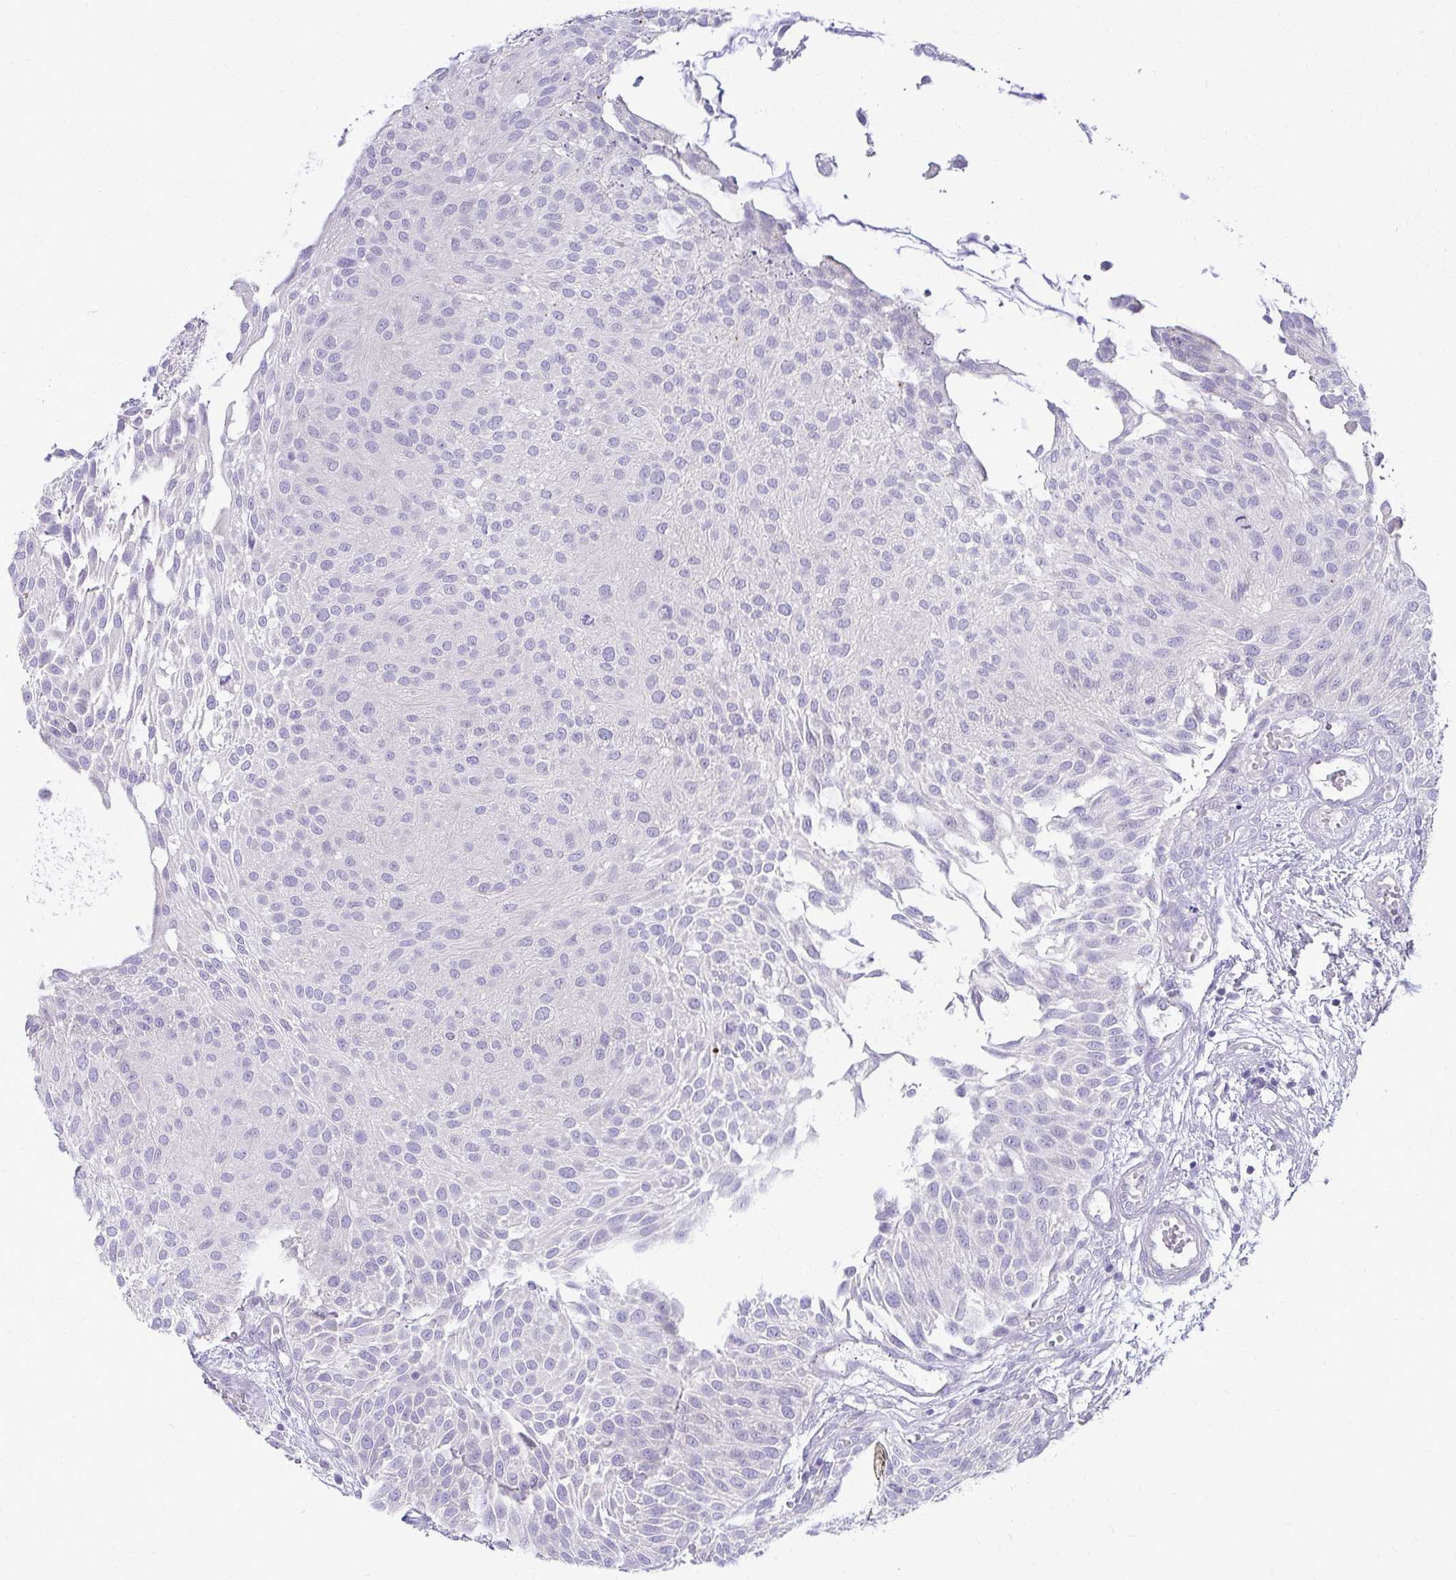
{"staining": {"intensity": "negative", "quantity": "none", "location": "none"}, "tissue": "urothelial cancer", "cell_type": "Tumor cells", "image_type": "cancer", "snomed": [{"axis": "morphology", "description": "Urothelial carcinoma, NOS"}, {"axis": "topography", "description": "Urinary bladder"}], "caption": "Histopathology image shows no significant protein positivity in tumor cells of transitional cell carcinoma.", "gene": "AIG1", "patient": {"sex": "male", "age": 84}}